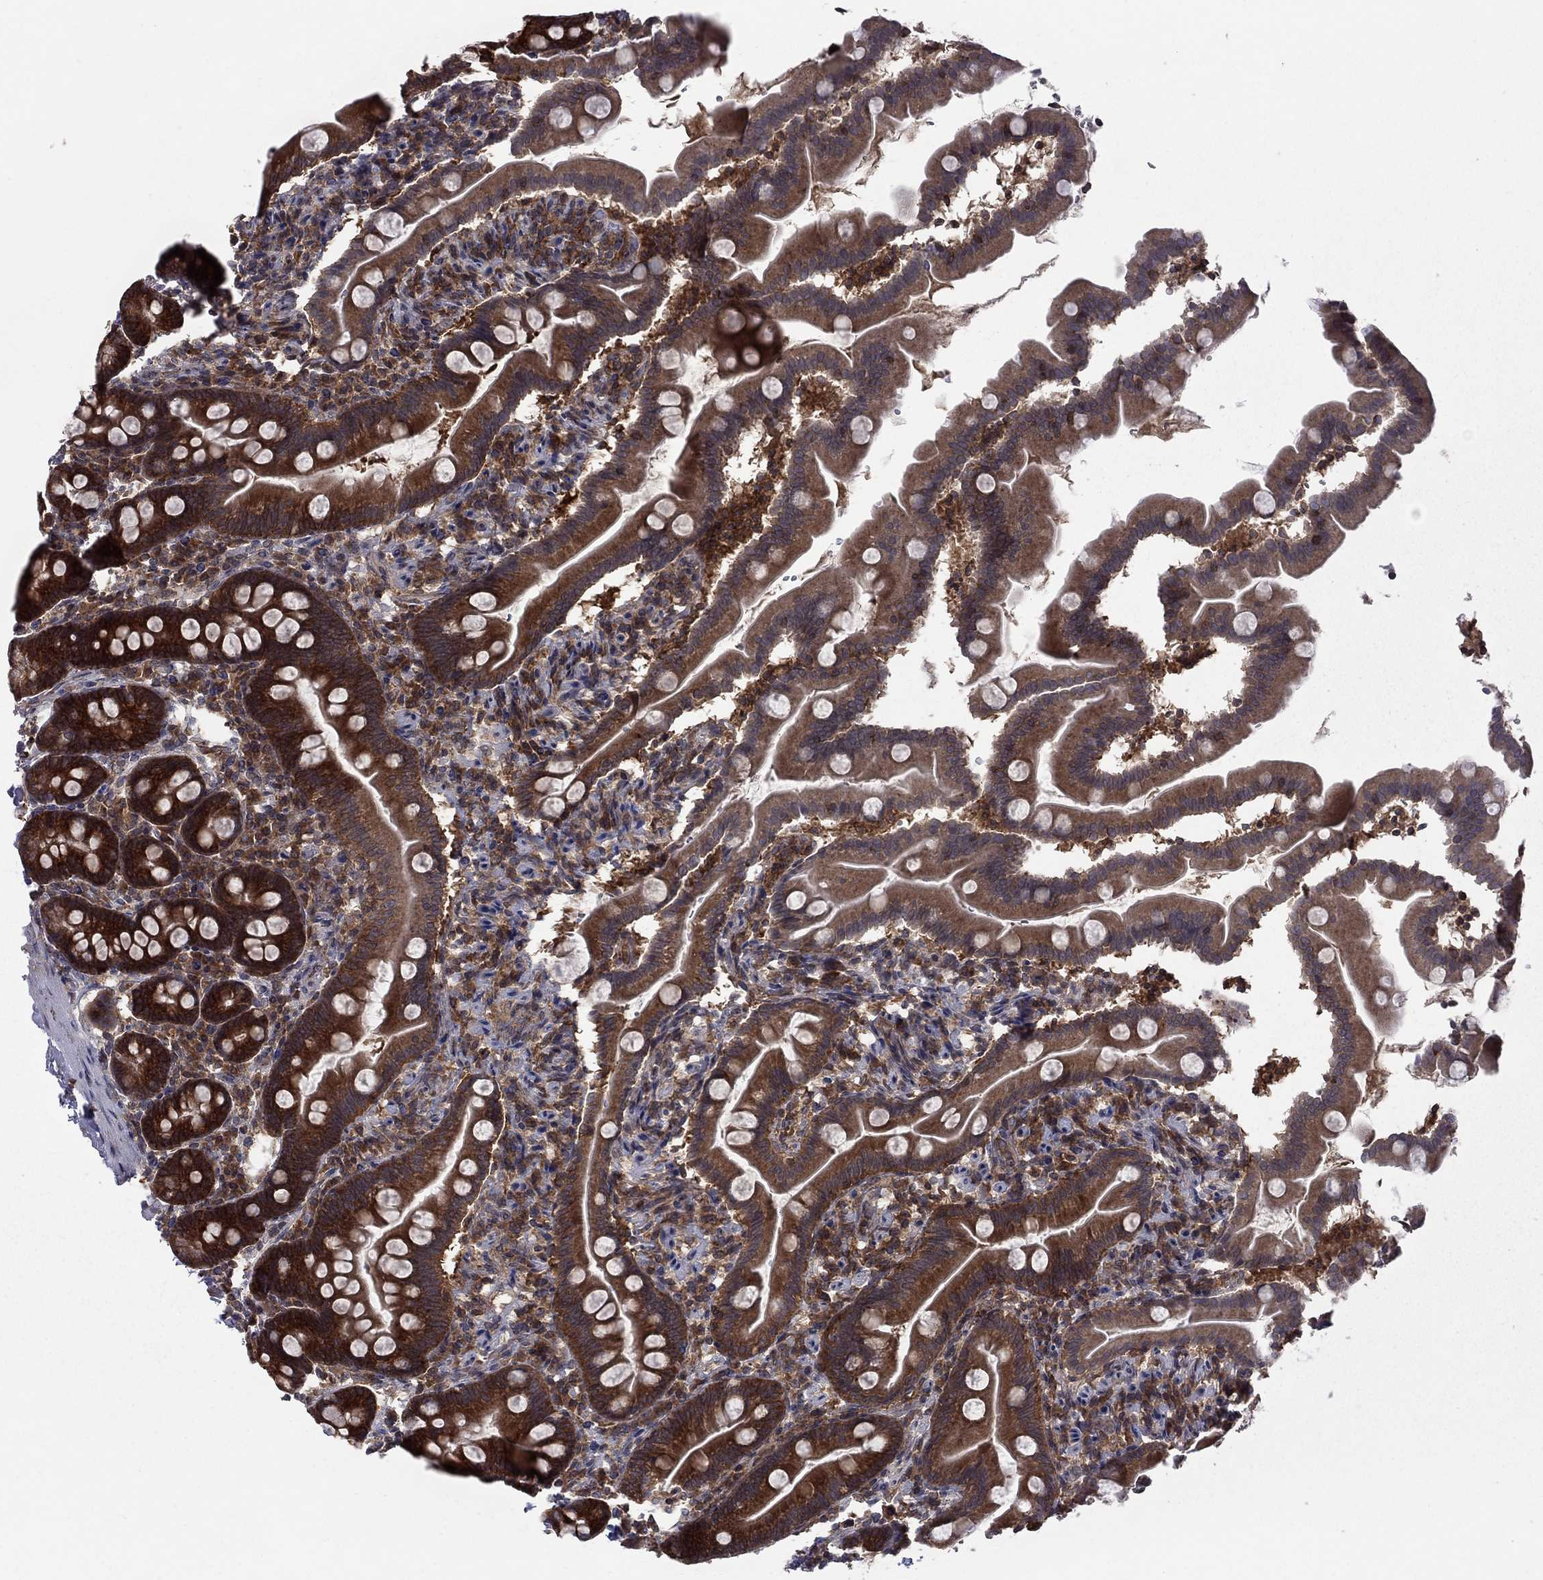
{"staining": {"intensity": "strong", "quantity": "25%-75%", "location": "cytoplasmic/membranous"}, "tissue": "small intestine", "cell_type": "Glandular cells", "image_type": "normal", "snomed": [{"axis": "morphology", "description": "Normal tissue, NOS"}, {"axis": "topography", "description": "Small intestine"}], "caption": "Approximately 25%-75% of glandular cells in benign small intestine show strong cytoplasmic/membranous protein staining as visualized by brown immunohistochemical staining.", "gene": "NAA50", "patient": {"sex": "female", "age": 44}}